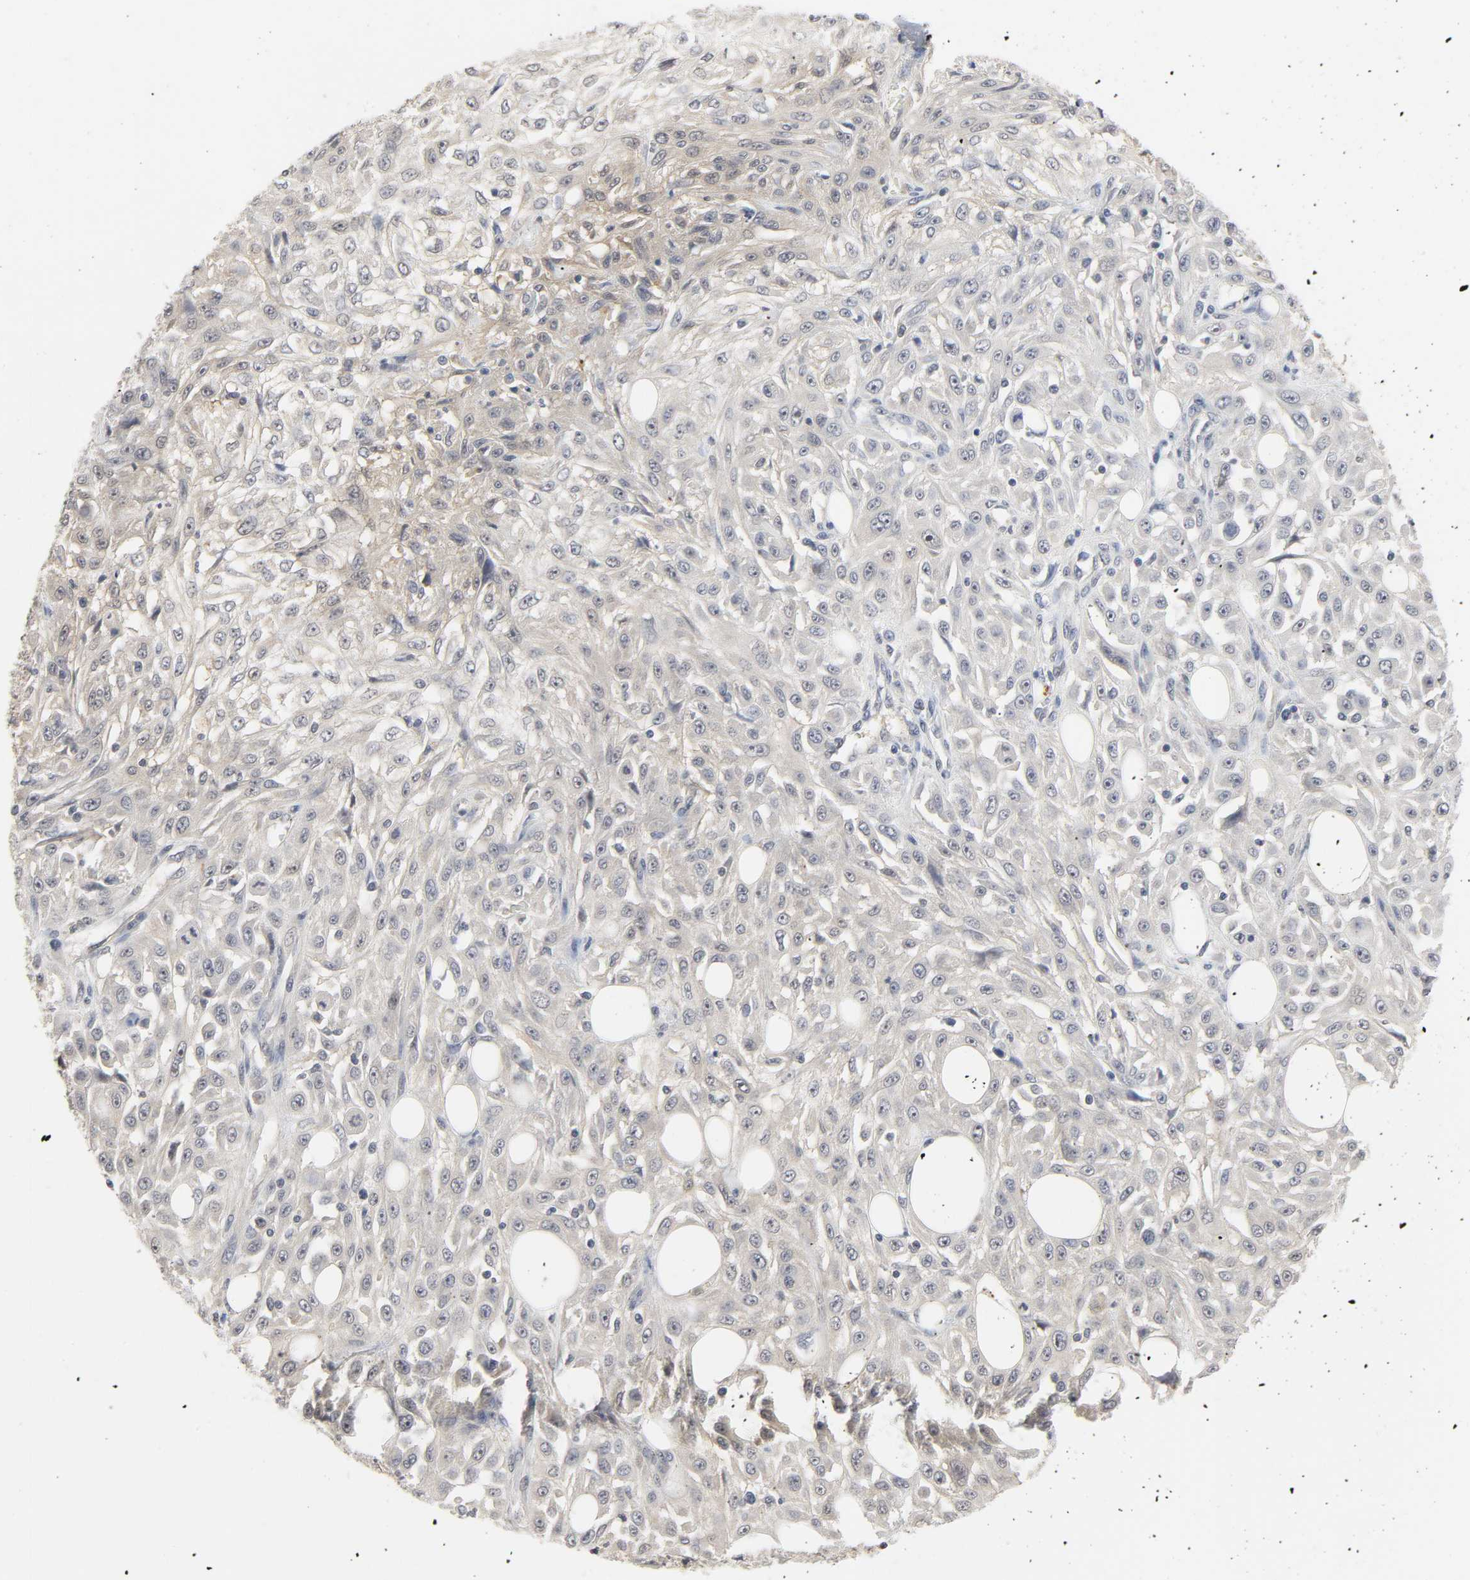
{"staining": {"intensity": "negative", "quantity": "none", "location": "none"}, "tissue": "skin cancer", "cell_type": "Tumor cells", "image_type": "cancer", "snomed": [{"axis": "morphology", "description": "Squamous cell carcinoma, NOS"}, {"axis": "topography", "description": "Skin"}], "caption": "IHC histopathology image of neoplastic tissue: squamous cell carcinoma (skin) stained with DAB exhibits no significant protein positivity in tumor cells.", "gene": "MIF", "patient": {"sex": "male", "age": 75}}